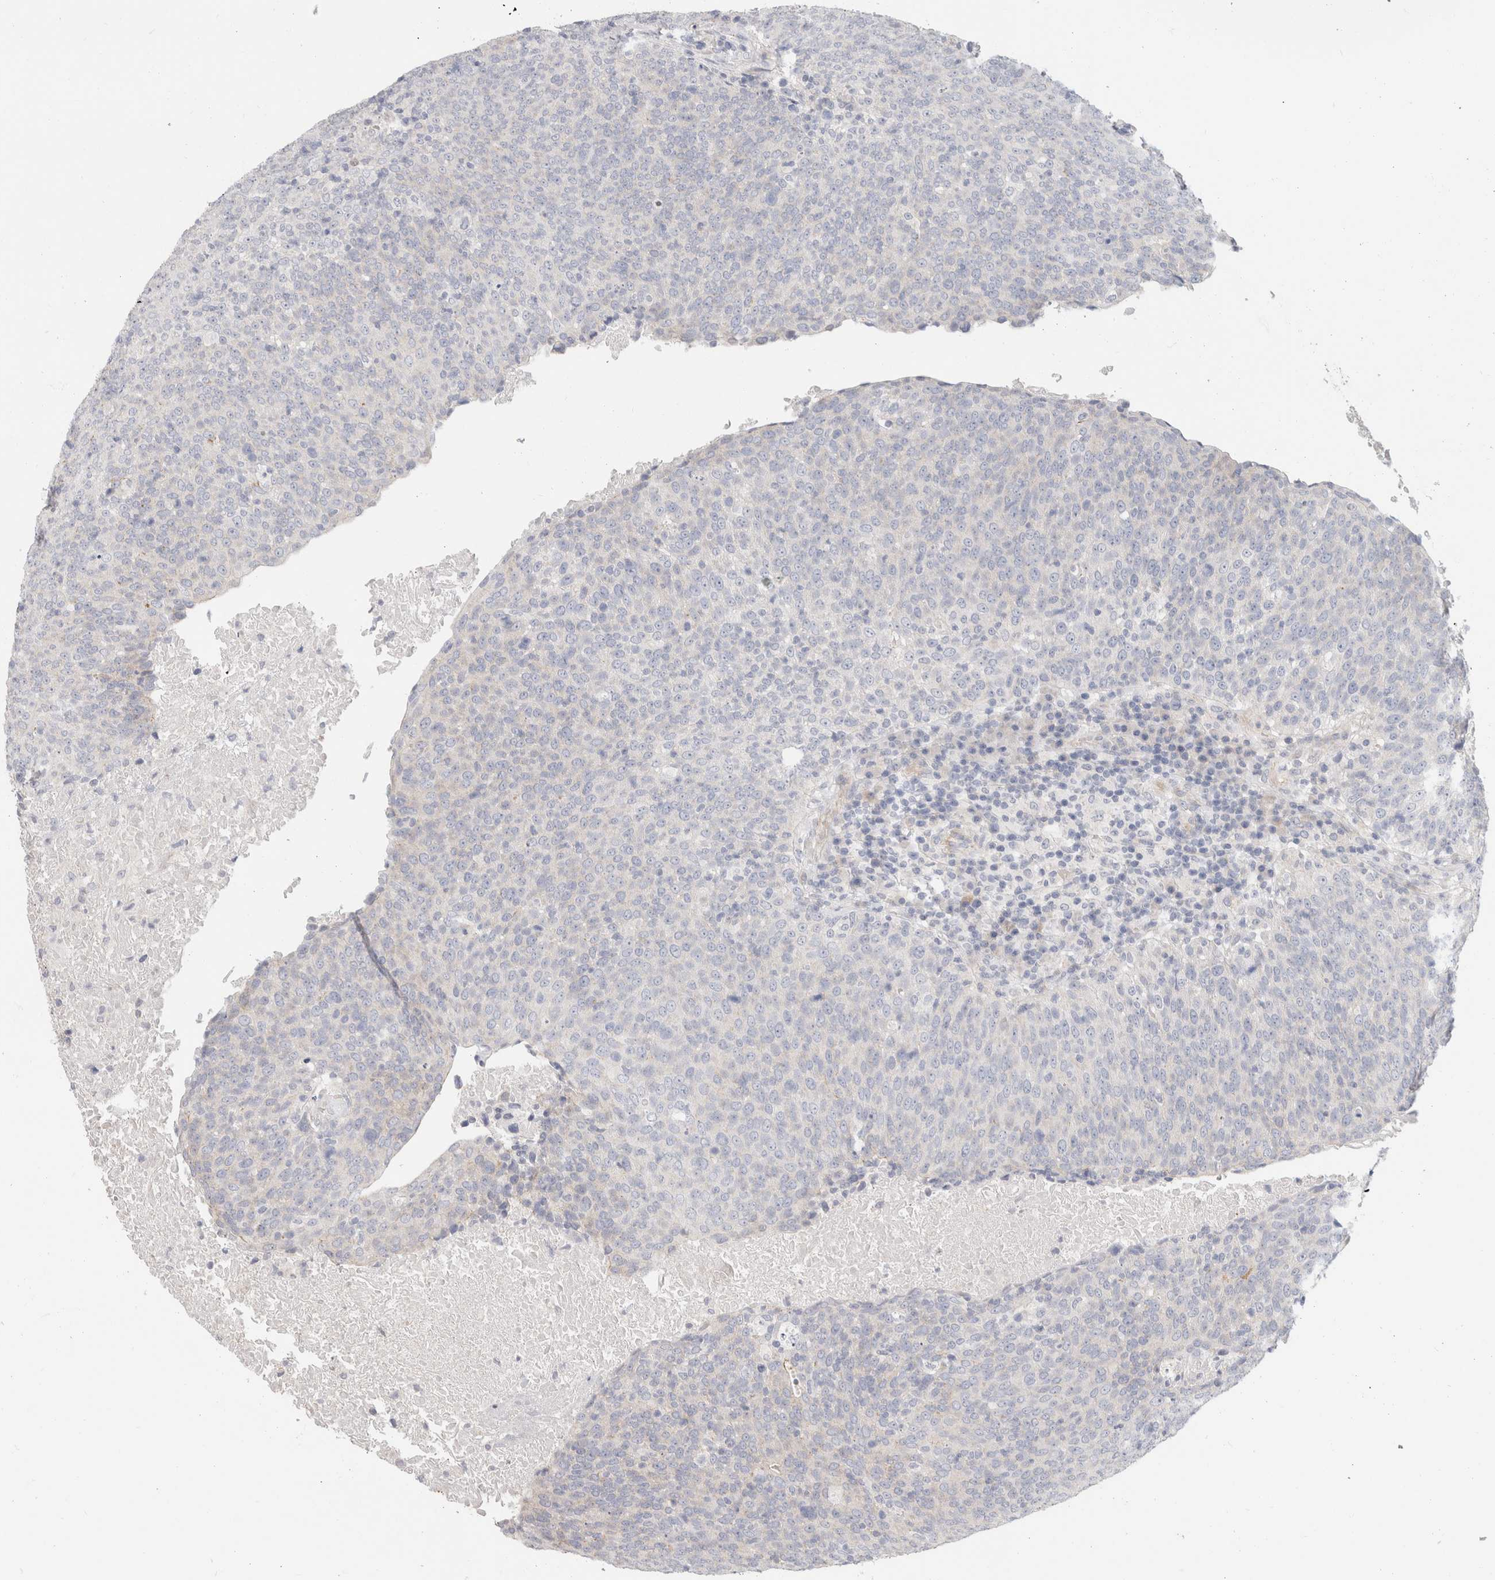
{"staining": {"intensity": "weak", "quantity": "<25%", "location": "cytoplasmic/membranous"}, "tissue": "head and neck cancer", "cell_type": "Tumor cells", "image_type": "cancer", "snomed": [{"axis": "morphology", "description": "Squamous cell carcinoma, NOS"}, {"axis": "morphology", "description": "Squamous cell carcinoma, metastatic, NOS"}, {"axis": "topography", "description": "Lymph node"}, {"axis": "topography", "description": "Head-Neck"}], "caption": "A micrograph of metastatic squamous cell carcinoma (head and neck) stained for a protein exhibits no brown staining in tumor cells.", "gene": "AFP", "patient": {"sex": "male", "age": 62}}